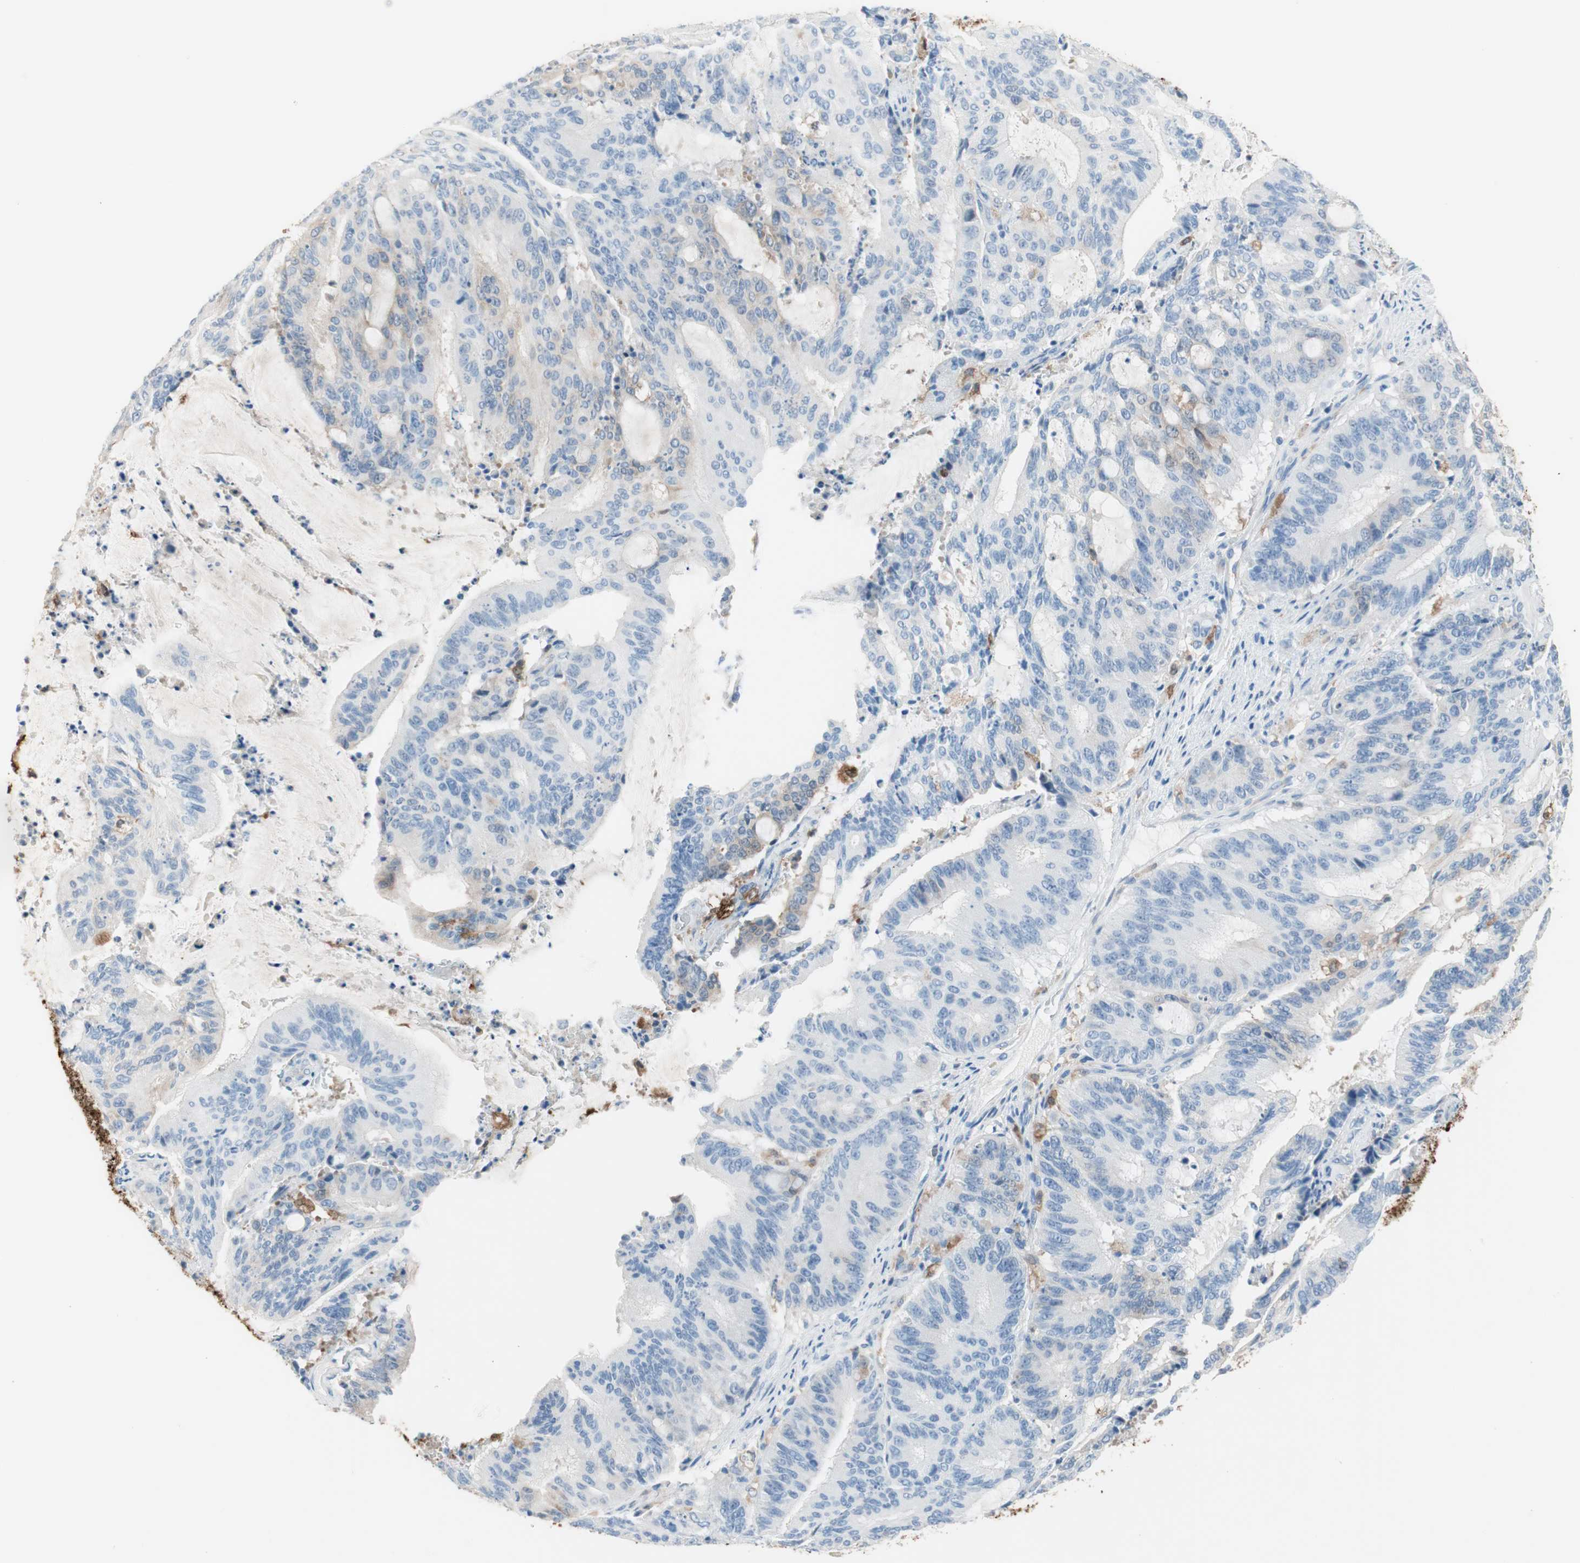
{"staining": {"intensity": "weak", "quantity": "<25%", "location": "cytoplasmic/membranous"}, "tissue": "liver cancer", "cell_type": "Tumor cells", "image_type": "cancer", "snomed": [{"axis": "morphology", "description": "Cholangiocarcinoma"}, {"axis": "topography", "description": "Liver"}], "caption": "This is a histopathology image of IHC staining of cholangiocarcinoma (liver), which shows no expression in tumor cells.", "gene": "GLUL", "patient": {"sex": "female", "age": 73}}